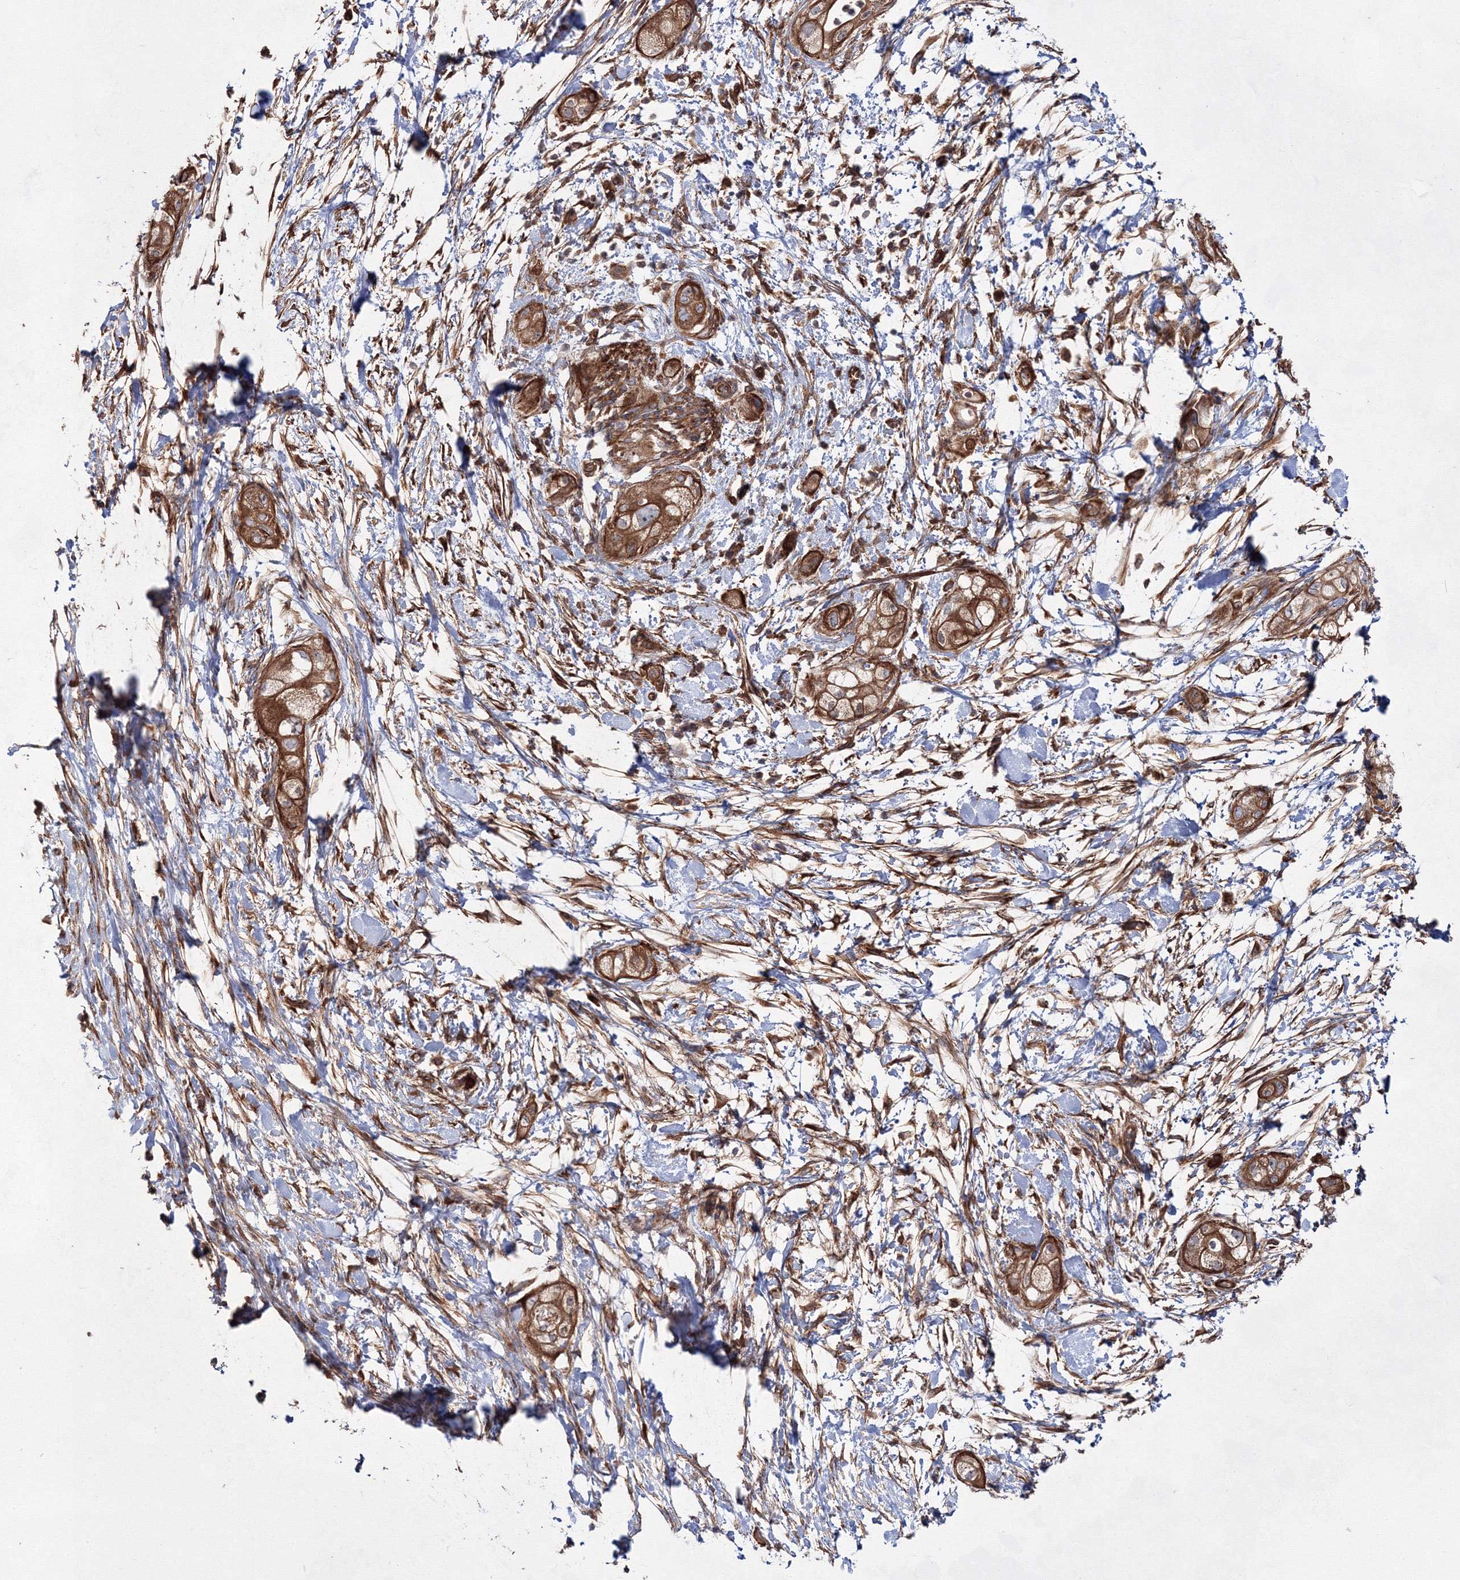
{"staining": {"intensity": "moderate", "quantity": ">75%", "location": "cytoplasmic/membranous"}, "tissue": "pancreatic cancer", "cell_type": "Tumor cells", "image_type": "cancer", "snomed": [{"axis": "morphology", "description": "Adenocarcinoma, NOS"}, {"axis": "topography", "description": "Pancreas"}], "caption": "Immunohistochemical staining of human pancreatic adenocarcinoma reveals moderate cytoplasmic/membranous protein expression in about >75% of tumor cells. (IHC, brightfield microscopy, high magnification).", "gene": "EXOC6", "patient": {"sex": "male", "age": 58}}